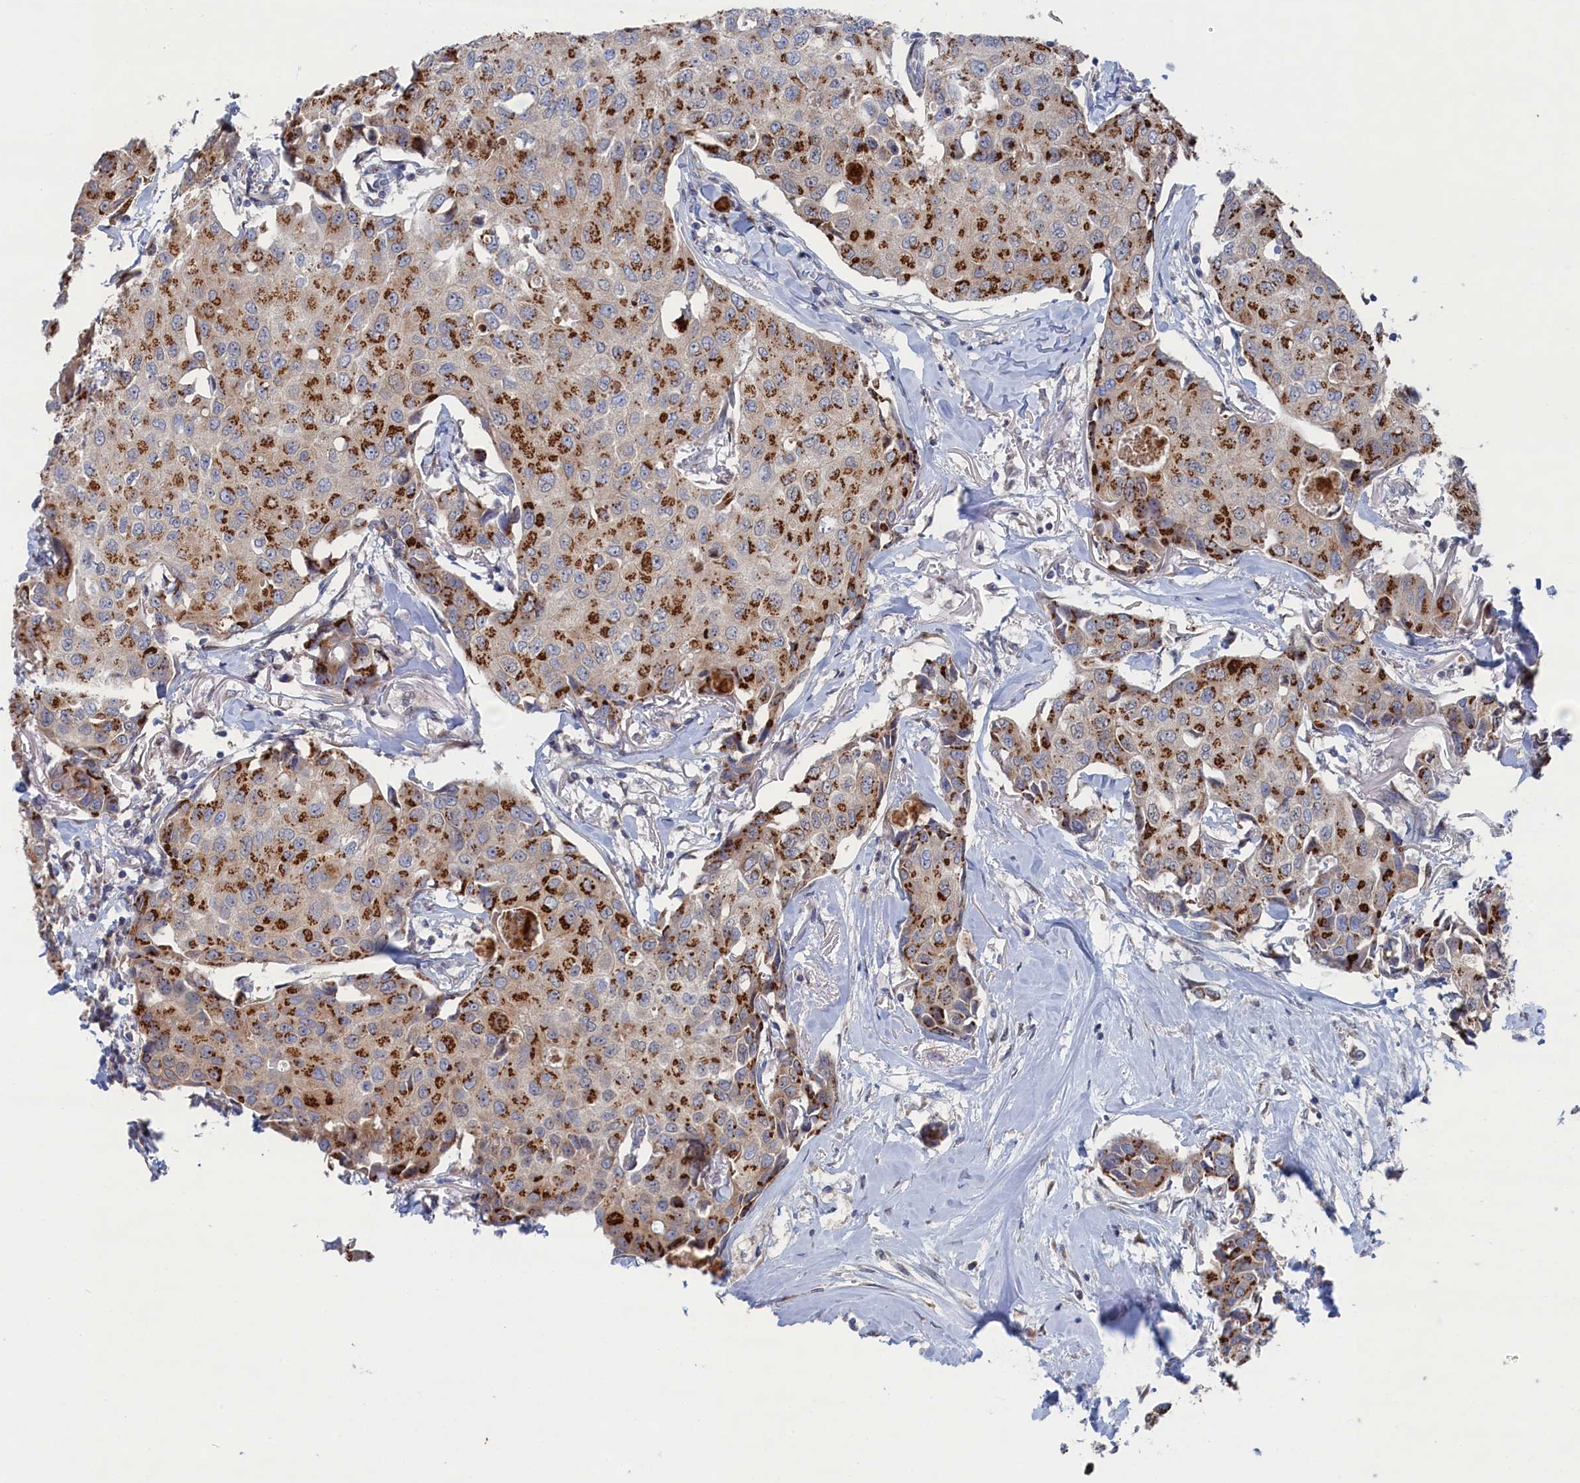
{"staining": {"intensity": "strong", "quantity": "25%-75%", "location": "cytoplasmic/membranous"}, "tissue": "breast cancer", "cell_type": "Tumor cells", "image_type": "cancer", "snomed": [{"axis": "morphology", "description": "Duct carcinoma"}, {"axis": "topography", "description": "Breast"}], "caption": "Breast intraductal carcinoma was stained to show a protein in brown. There is high levels of strong cytoplasmic/membranous expression in approximately 25%-75% of tumor cells. The staining was performed using DAB, with brown indicating positive protein expression. Nuclei are stained blue with hematoxylin.", "gene": "IRX1", "patient": {"sex": "female", "age": 80}}